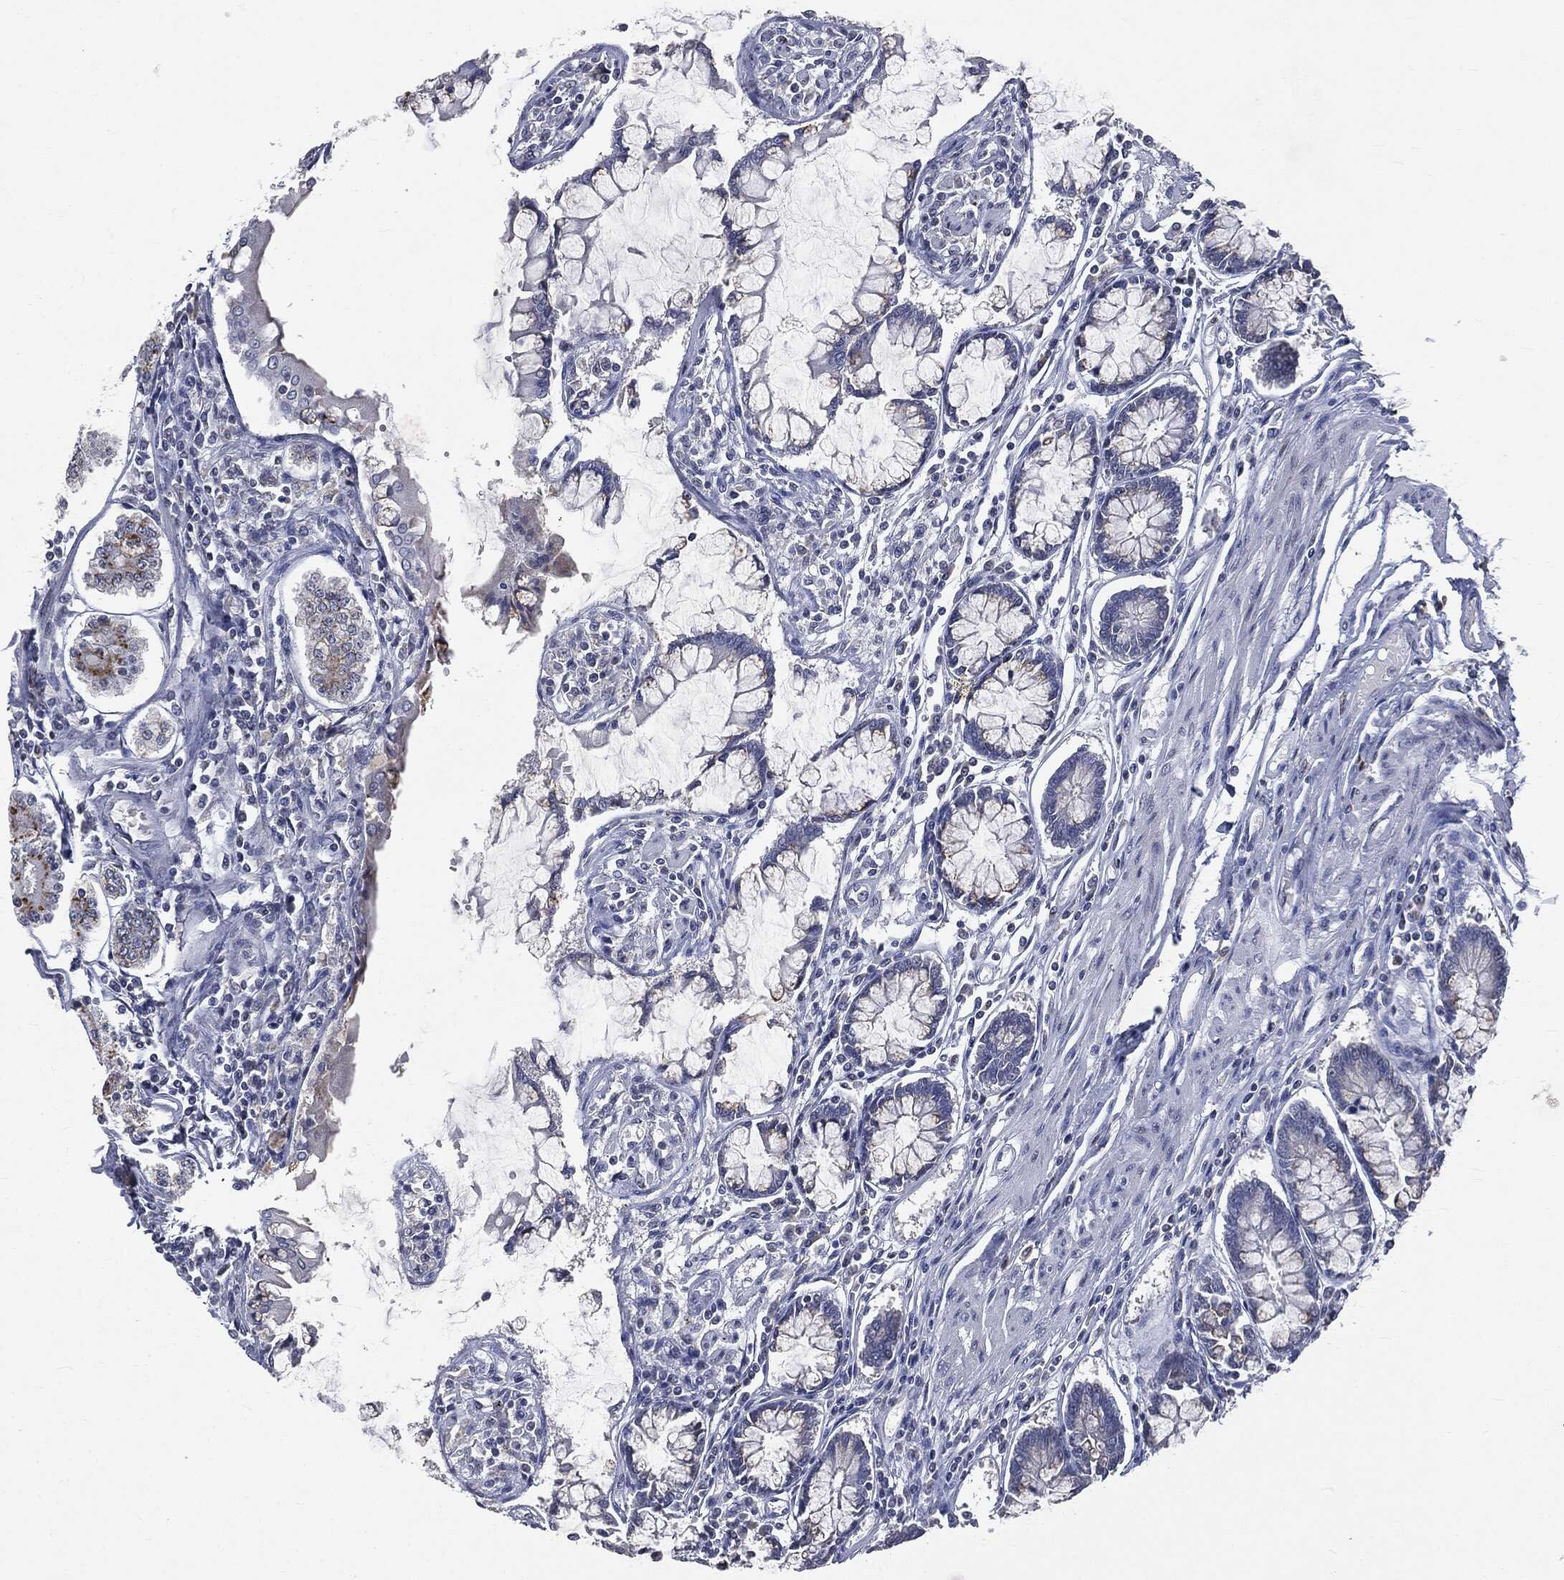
{"staining": {"intensity": "moderate", "quantity": "25%-75%", "location": "cytoplasmic/membranous"}, "tissue": "carcinoid", "cell_type": "Tumor cells", "image_type": "cancer", "snomed": [{"axis": "morphology", "description": "Carcinoid, malignant, NOS"}, {"axis": "topography", "description": "Small intestine"}], "caption": "There is medium levels of moderate cytoplasmic/membranous expression in tumor cells of carcinoid (malignant), as demonstrated by immunohistochemical staining (brown color).", "gene": "CASD1", "patient": {"sex": "female", "age": 65}}